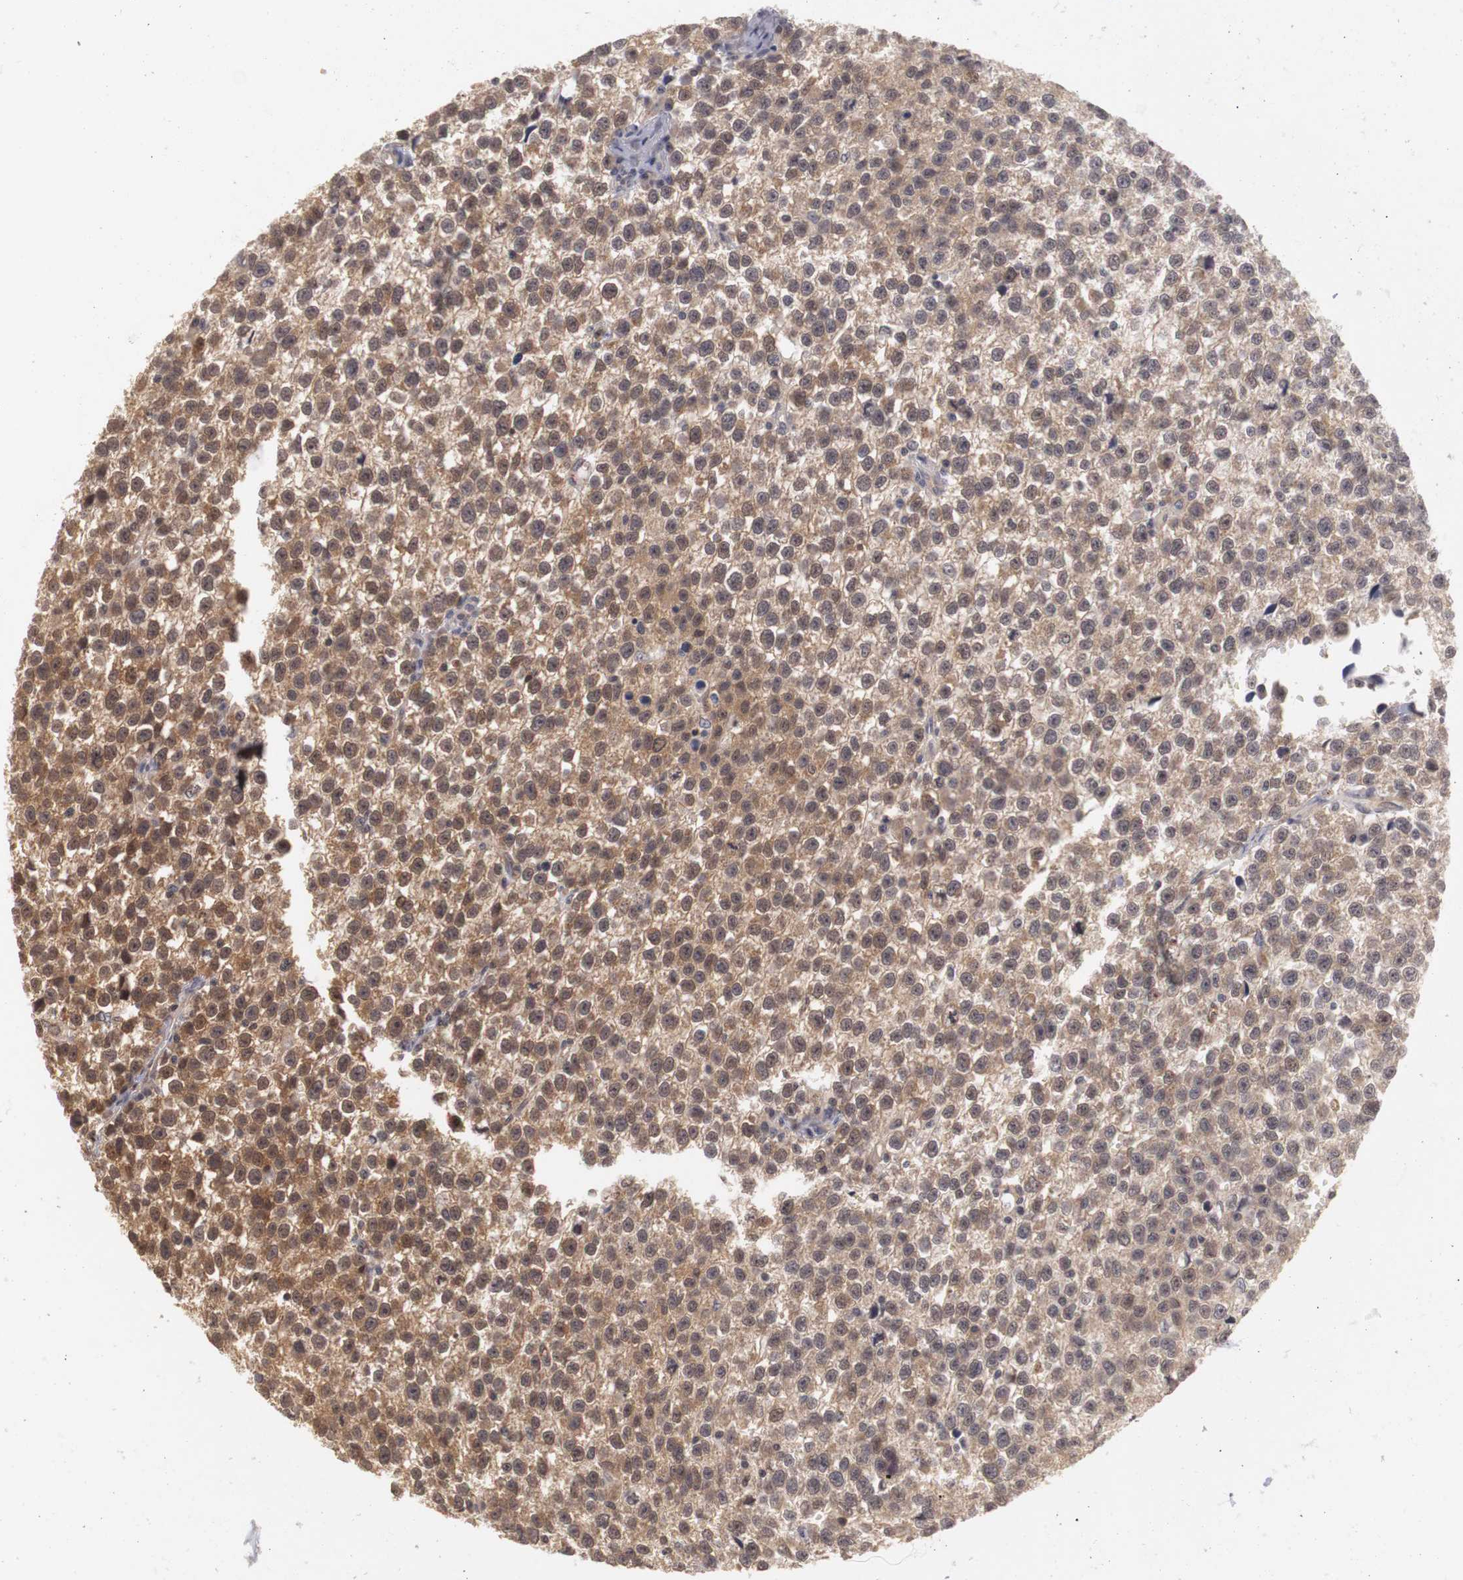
{"staining": {"intensity": "moderate", "quantity": ">75%", "location": "cytoplasmic/membranous"}, "tissue": "testis cancer", "cell_type": "Tumor cells", "image_type": "cancer", "snomed": [{"axis": "morphology", "description": "Seminoma, NOS"}, {"axis": "topography", "description": "Testis"}], "caption": "Seminoma (testis) tissue demonstrates moderate cytoplasmic/membranous staining in about >75% of tumor cells", "gene": "PLEKHA1", "patient": {"sex": "male", "age": 35}}